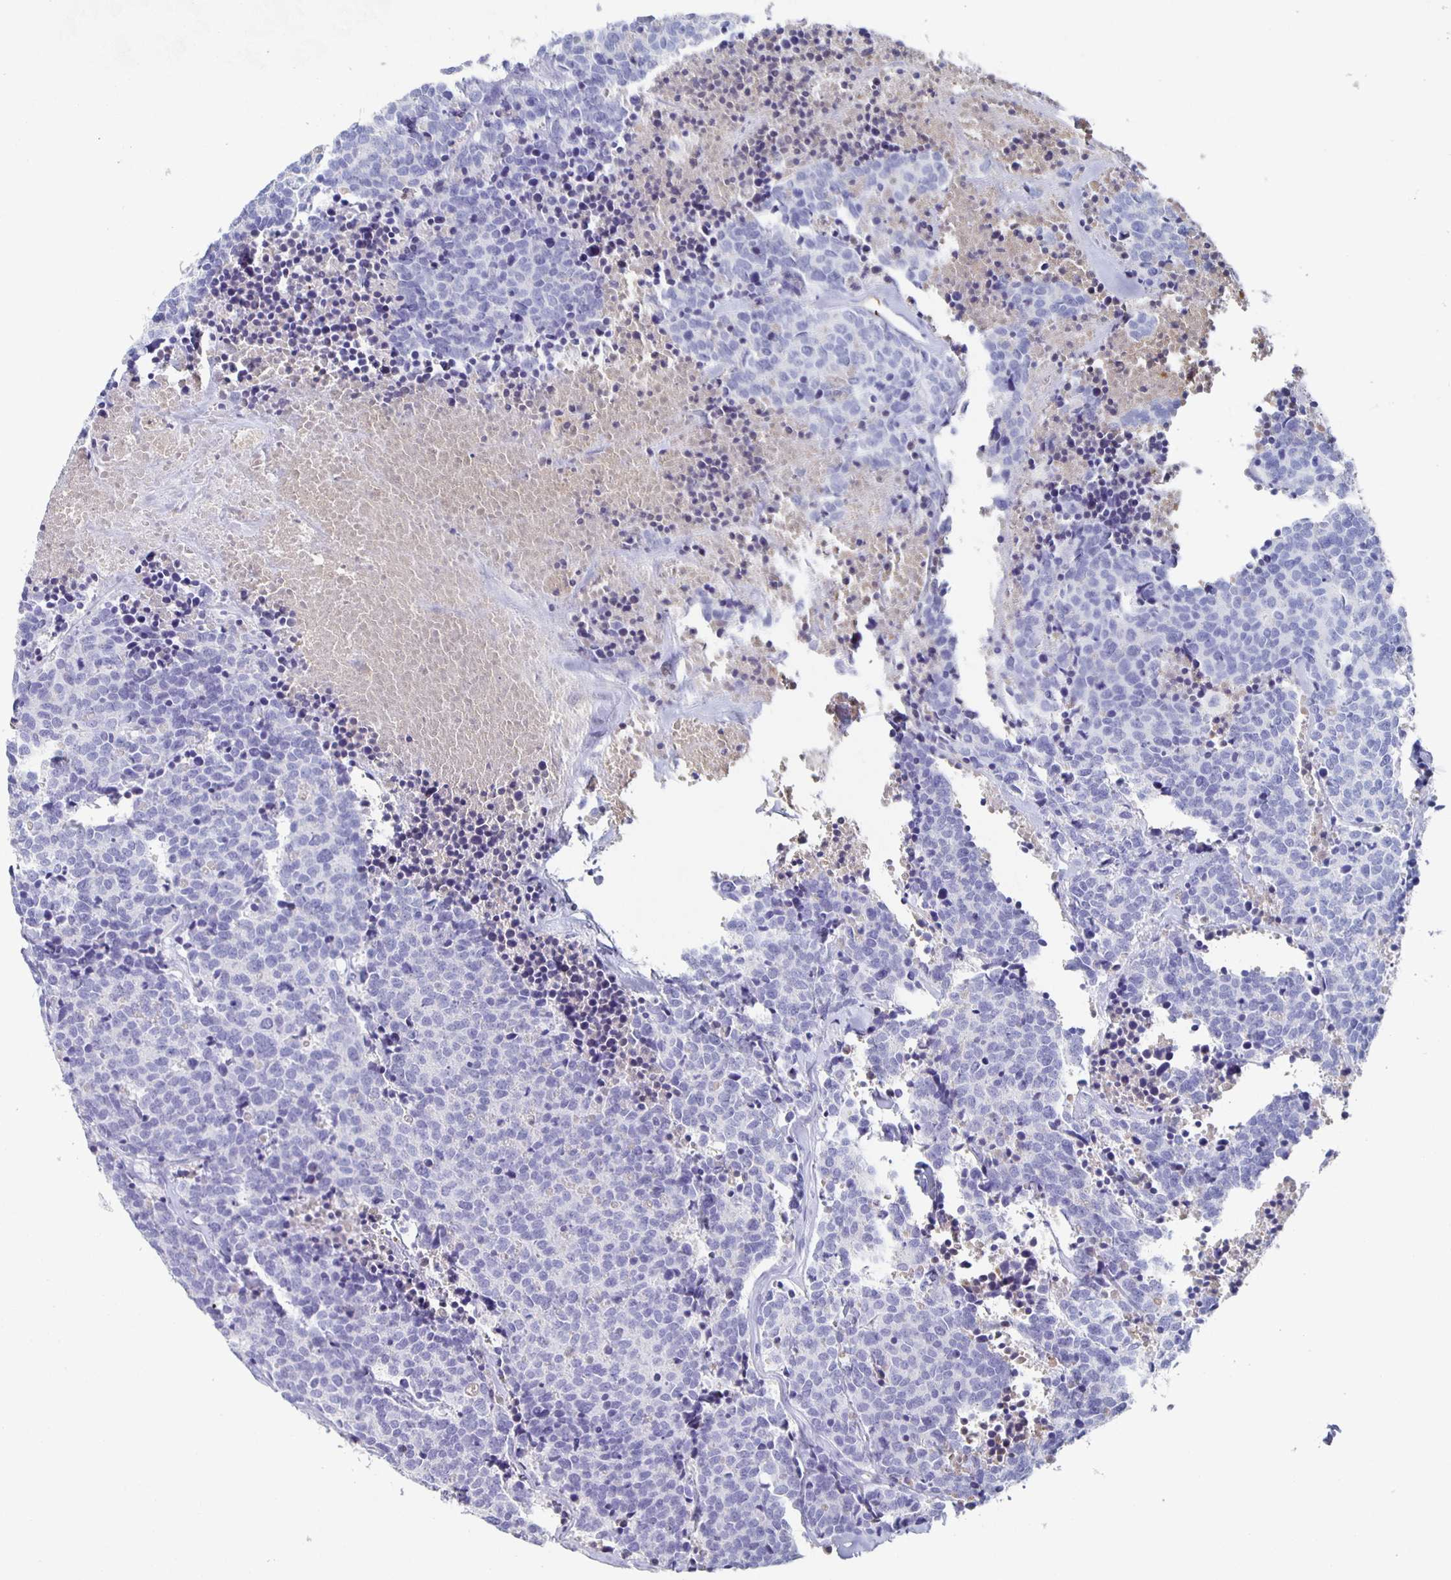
{"staining": {"intensity": "negative", "quantity": "none", "location": "none"}, "tissue": "carcinoid", "cell_type": "Tumor cells", "image_type": "cancer", "snomed": [{"axis": "morphology", "description": "Carcinoid, malignant, NOS"}, {"axis": "topography", "description": "Skin"}], "caption": "Carcinoid (malignant) stained for a protein using IHC reveals no staining tumor cells.", "gene": "FGA", "patient": {"sex": "female", "age": 79}}